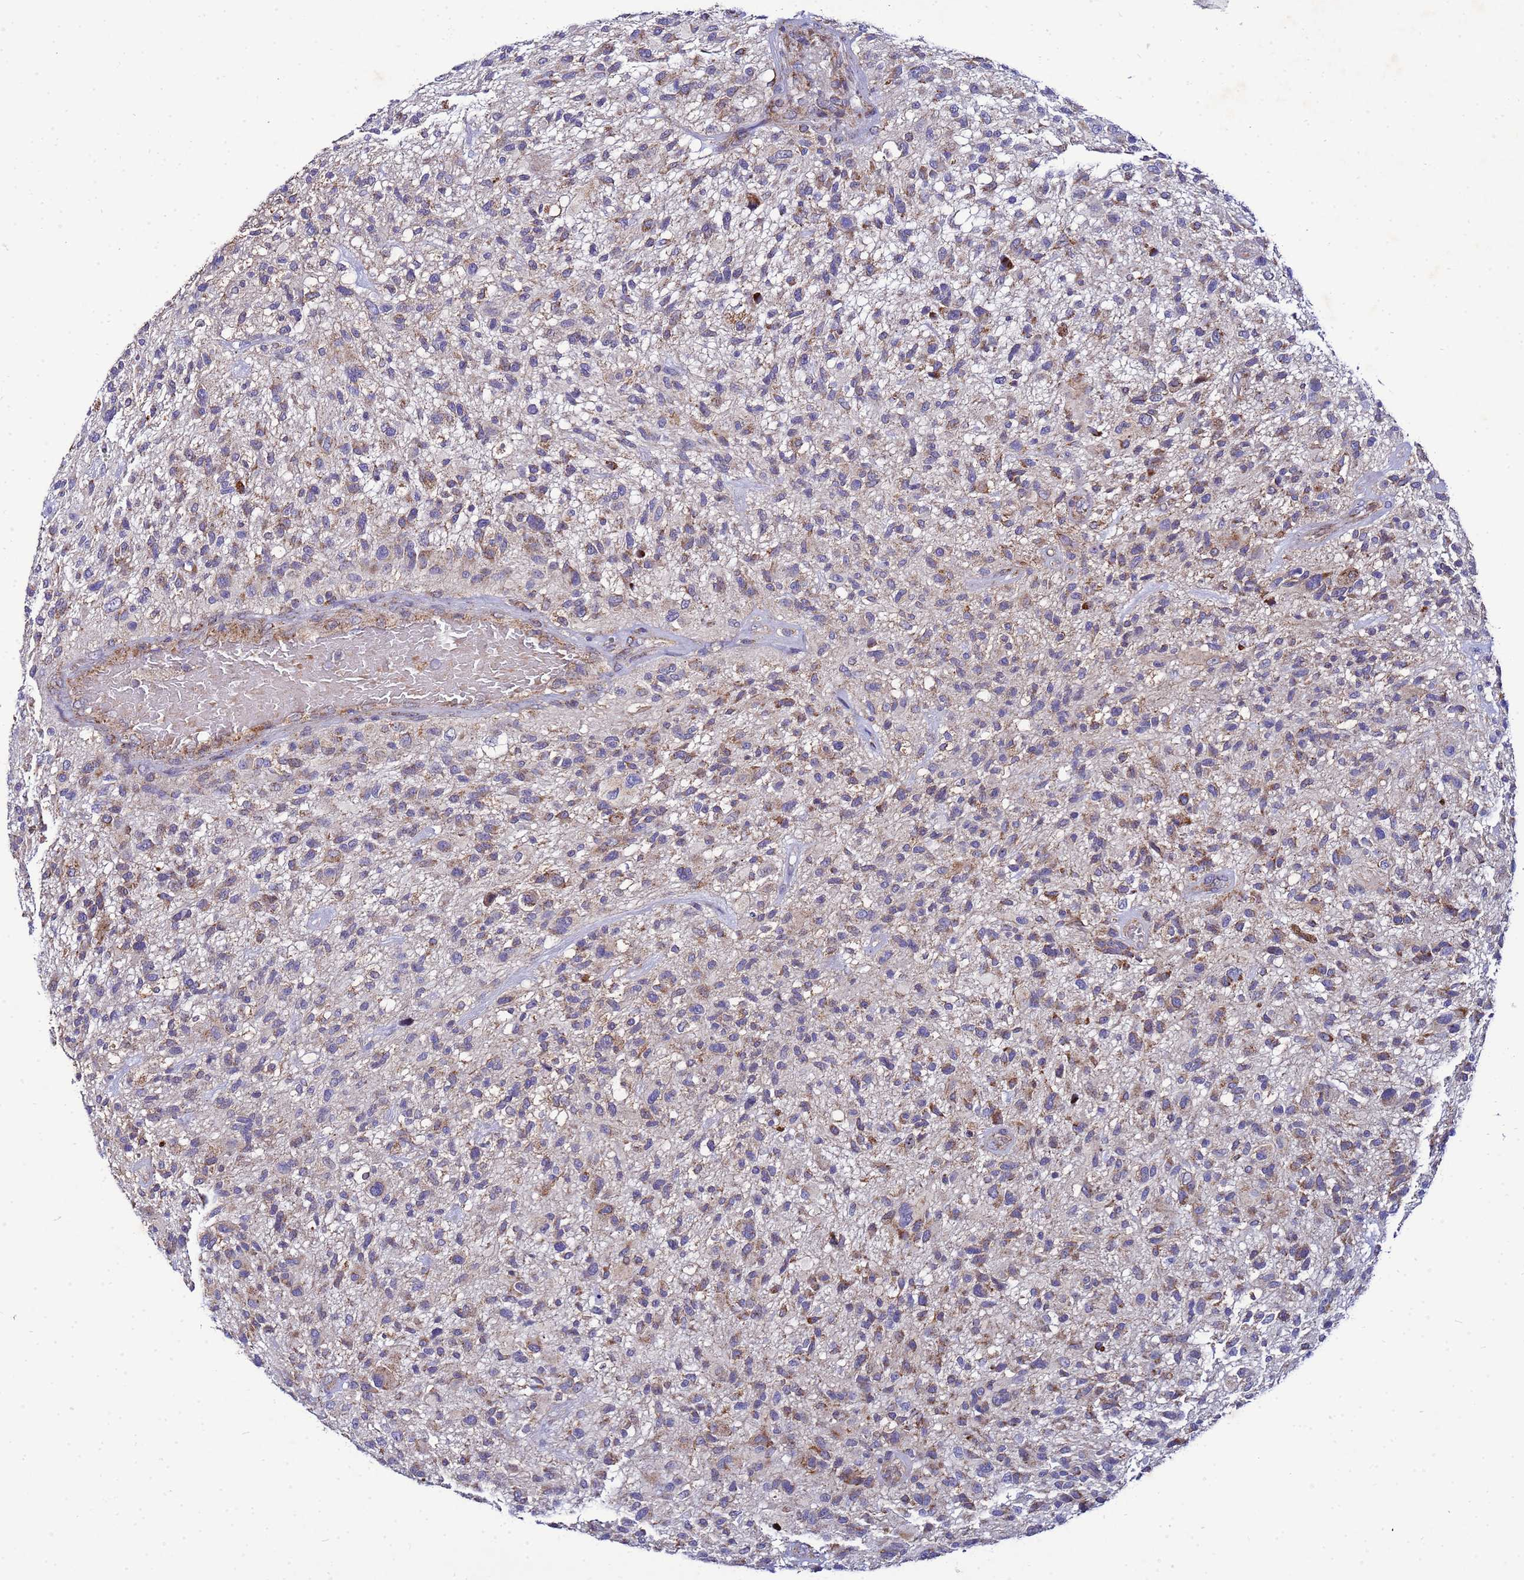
{"staining": {"intensity": "moderate", "quantity": "25%-75%", "location": "cytoplasmic/membranous"}, "tissue": "glioma", "cell_type": "Tumor cells", "image_type": "cancer", "snomed": [{"axis": "morphology", "description": "Glioma, malignant, High grade"}, {"axis": "topography", "description": "Brain"}], "caption": "Brown immunohistochemical staining in glioma demonstrates moderate cytoplasmic/membranous staining in about 25%-75% of tumor cells.", "gene": "FAHD2A", "patient": {"sex": "male", "age": 47}}